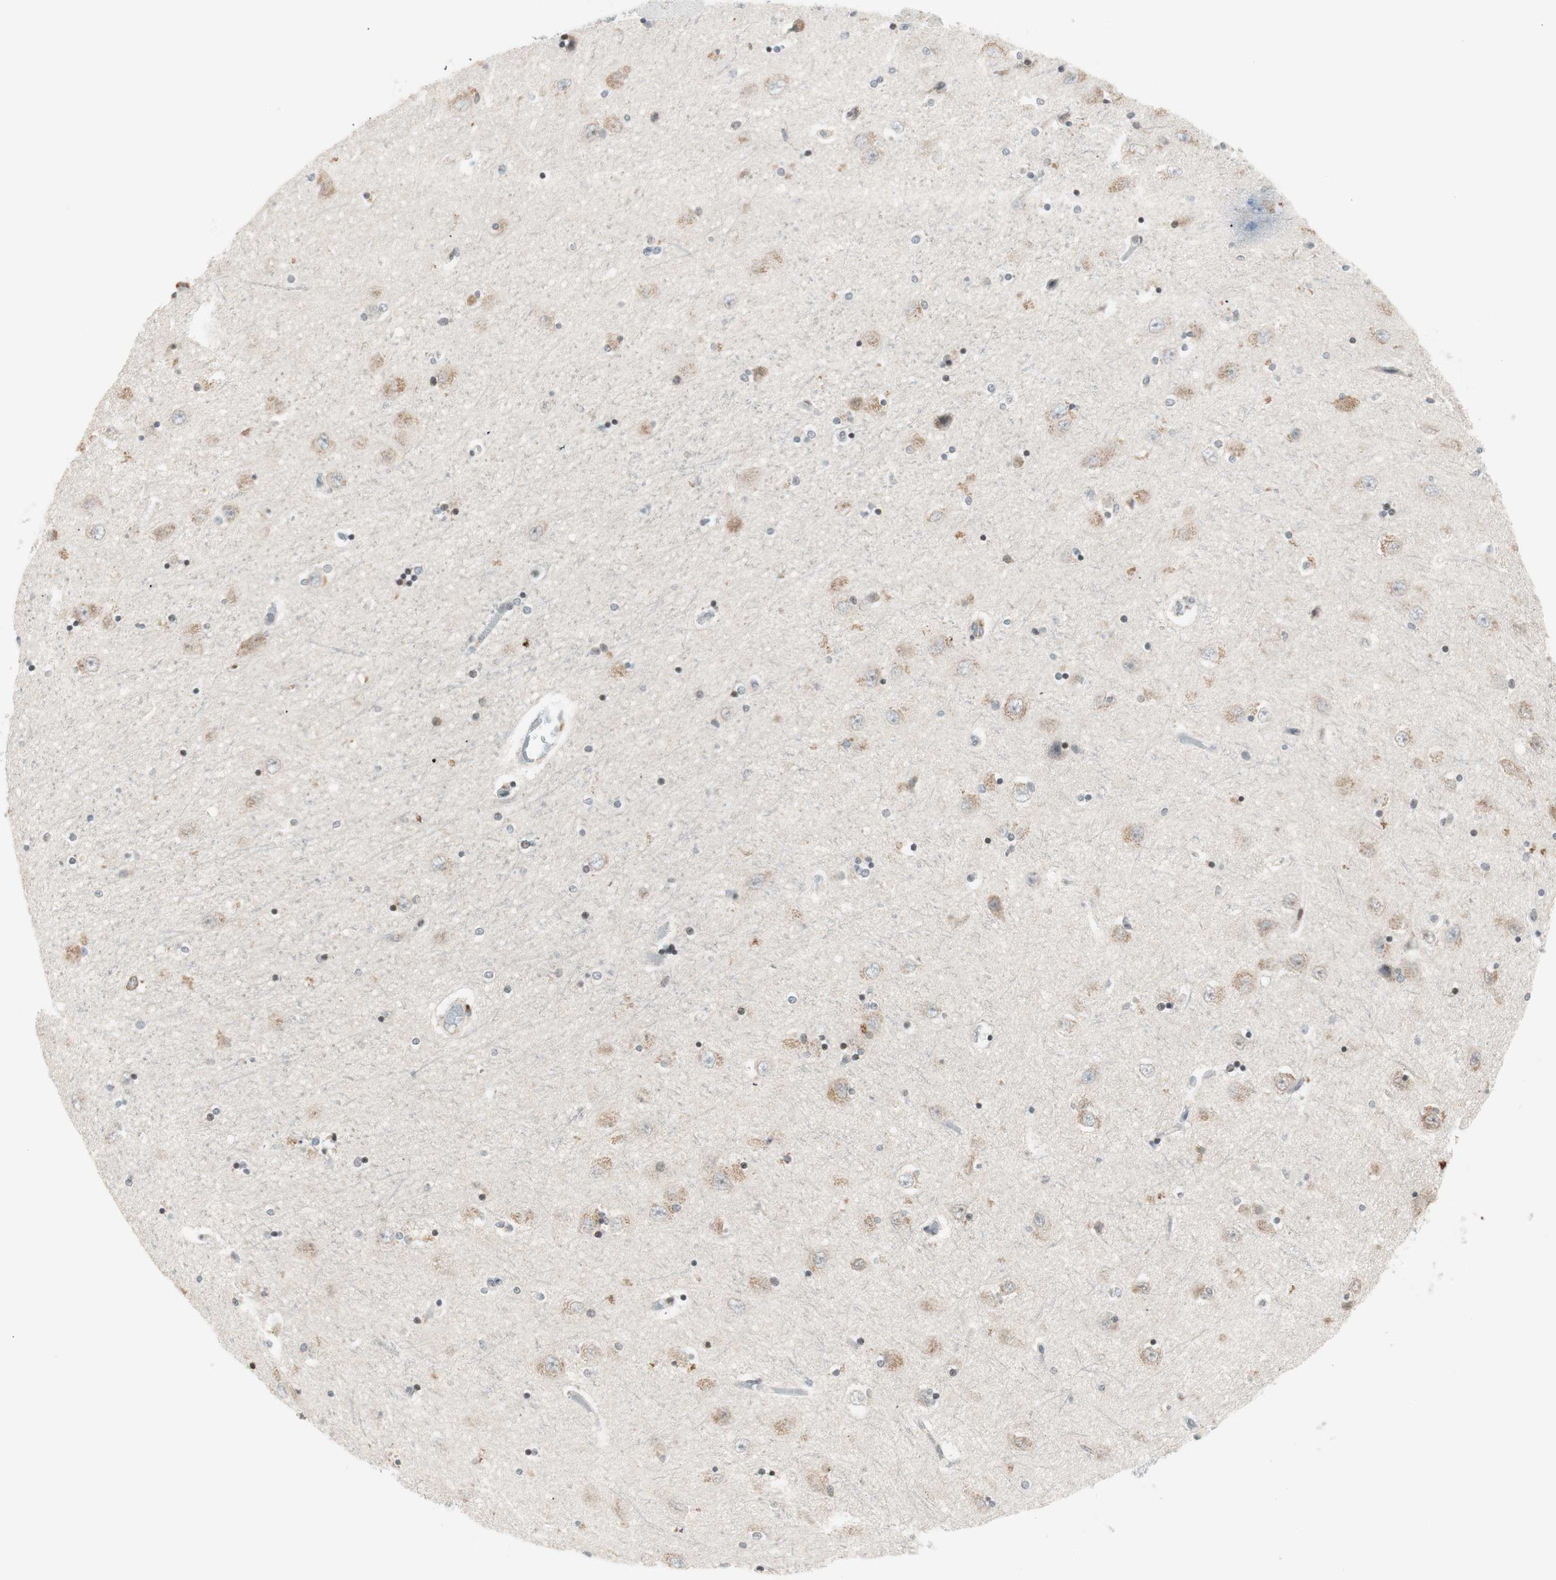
{"staining": {"intensity": "negative", "quantity": "none", "location": "none"}, "tissue": "hippocampus", "cell_type": "Glial cells", "image_type": "normal", "snomed": [{"axis": "morphology", "description": "Normal tissue, NOS"}, {"axis": "topography", "description": "Hippocampus"}], "caption": "This is a micrograph of immunohistochemistry (IHC) staining of benign hippocampus, which shows no expression in glial cells.", "gene": "TPT1", "patient": {"sex": "female", "age": 54}}